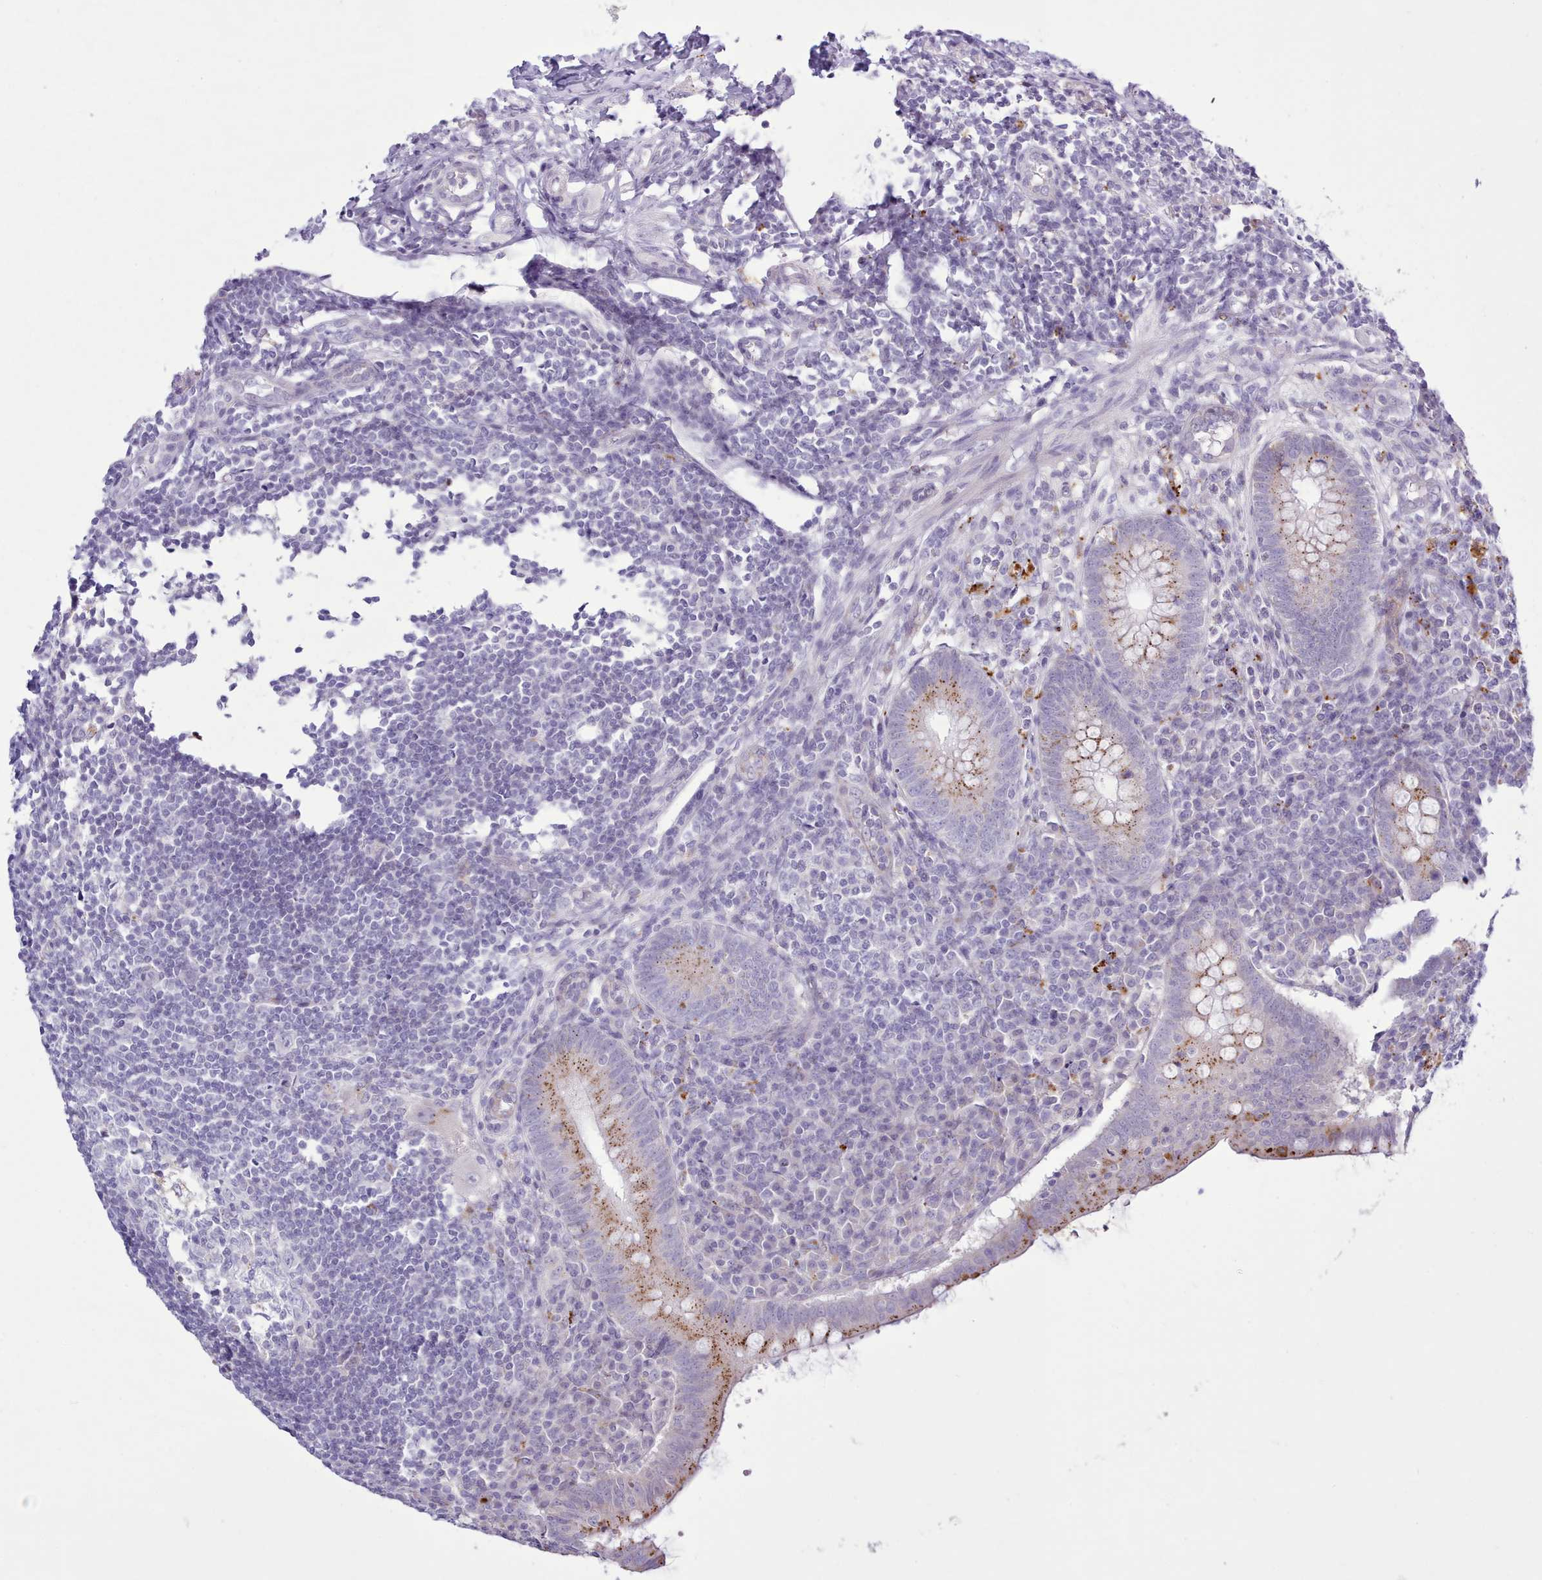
{"staining": {"intensity": "strong", "quantity": "25%-75%", "location": "cytoplasmic/membranous"}, "tissue": "appendix", "cell_type": "Glandular cells", "image_type": "normal", "snomed": [{"axis": "morphology", "description": "Normal tissue, NOS"}, {"axis": "topography", "description": "Appendix"}], "caption": "IHC image of normal human appendix stained for a protein (brown), which shows high levels of strong cytoplasmic/membranous staining in approximately 25%-75% of glandular cells.", "gene": "SRD5A1", "patient": {"sex": "female", "age": 33}}